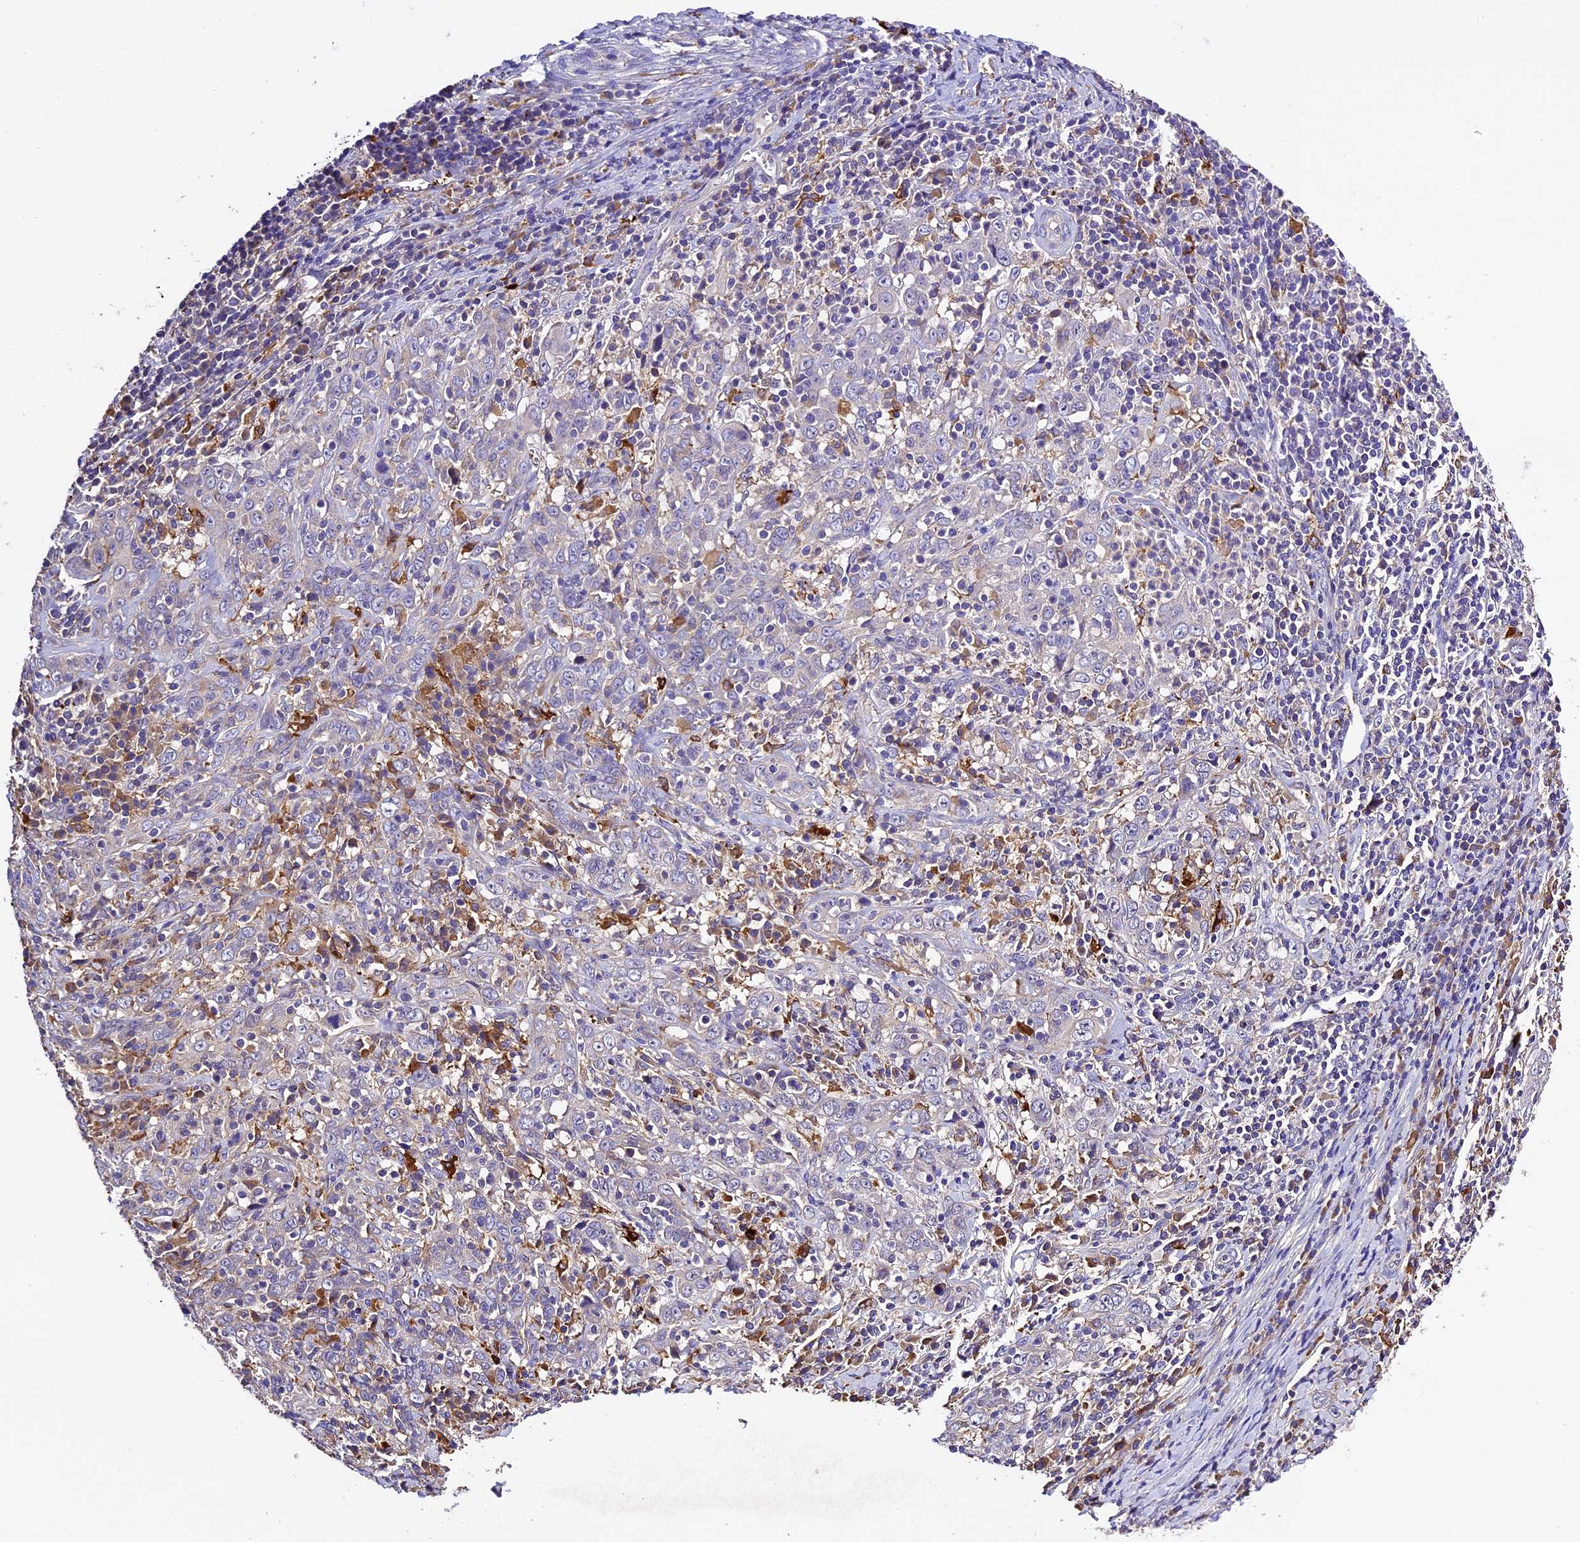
{"staining": {"intensity": "negative", "quantity": "none", "location": "none"}, "tissue": "cervical cancer", "cell_type": "Tumor cells", "image_type": "cancer", "snomed": [{"axis": "morphology", "description": "Squamous cell carcinoma, NOS"}, {"axis": "topography", "description": "Cervix"}], "caption": "A micrograph of cervical squamous cell carcinoma stained for a protein shows no brown staining in tumor cells.", "gene": "CILP2", "patient": {"sex": "female", "age": 46}}